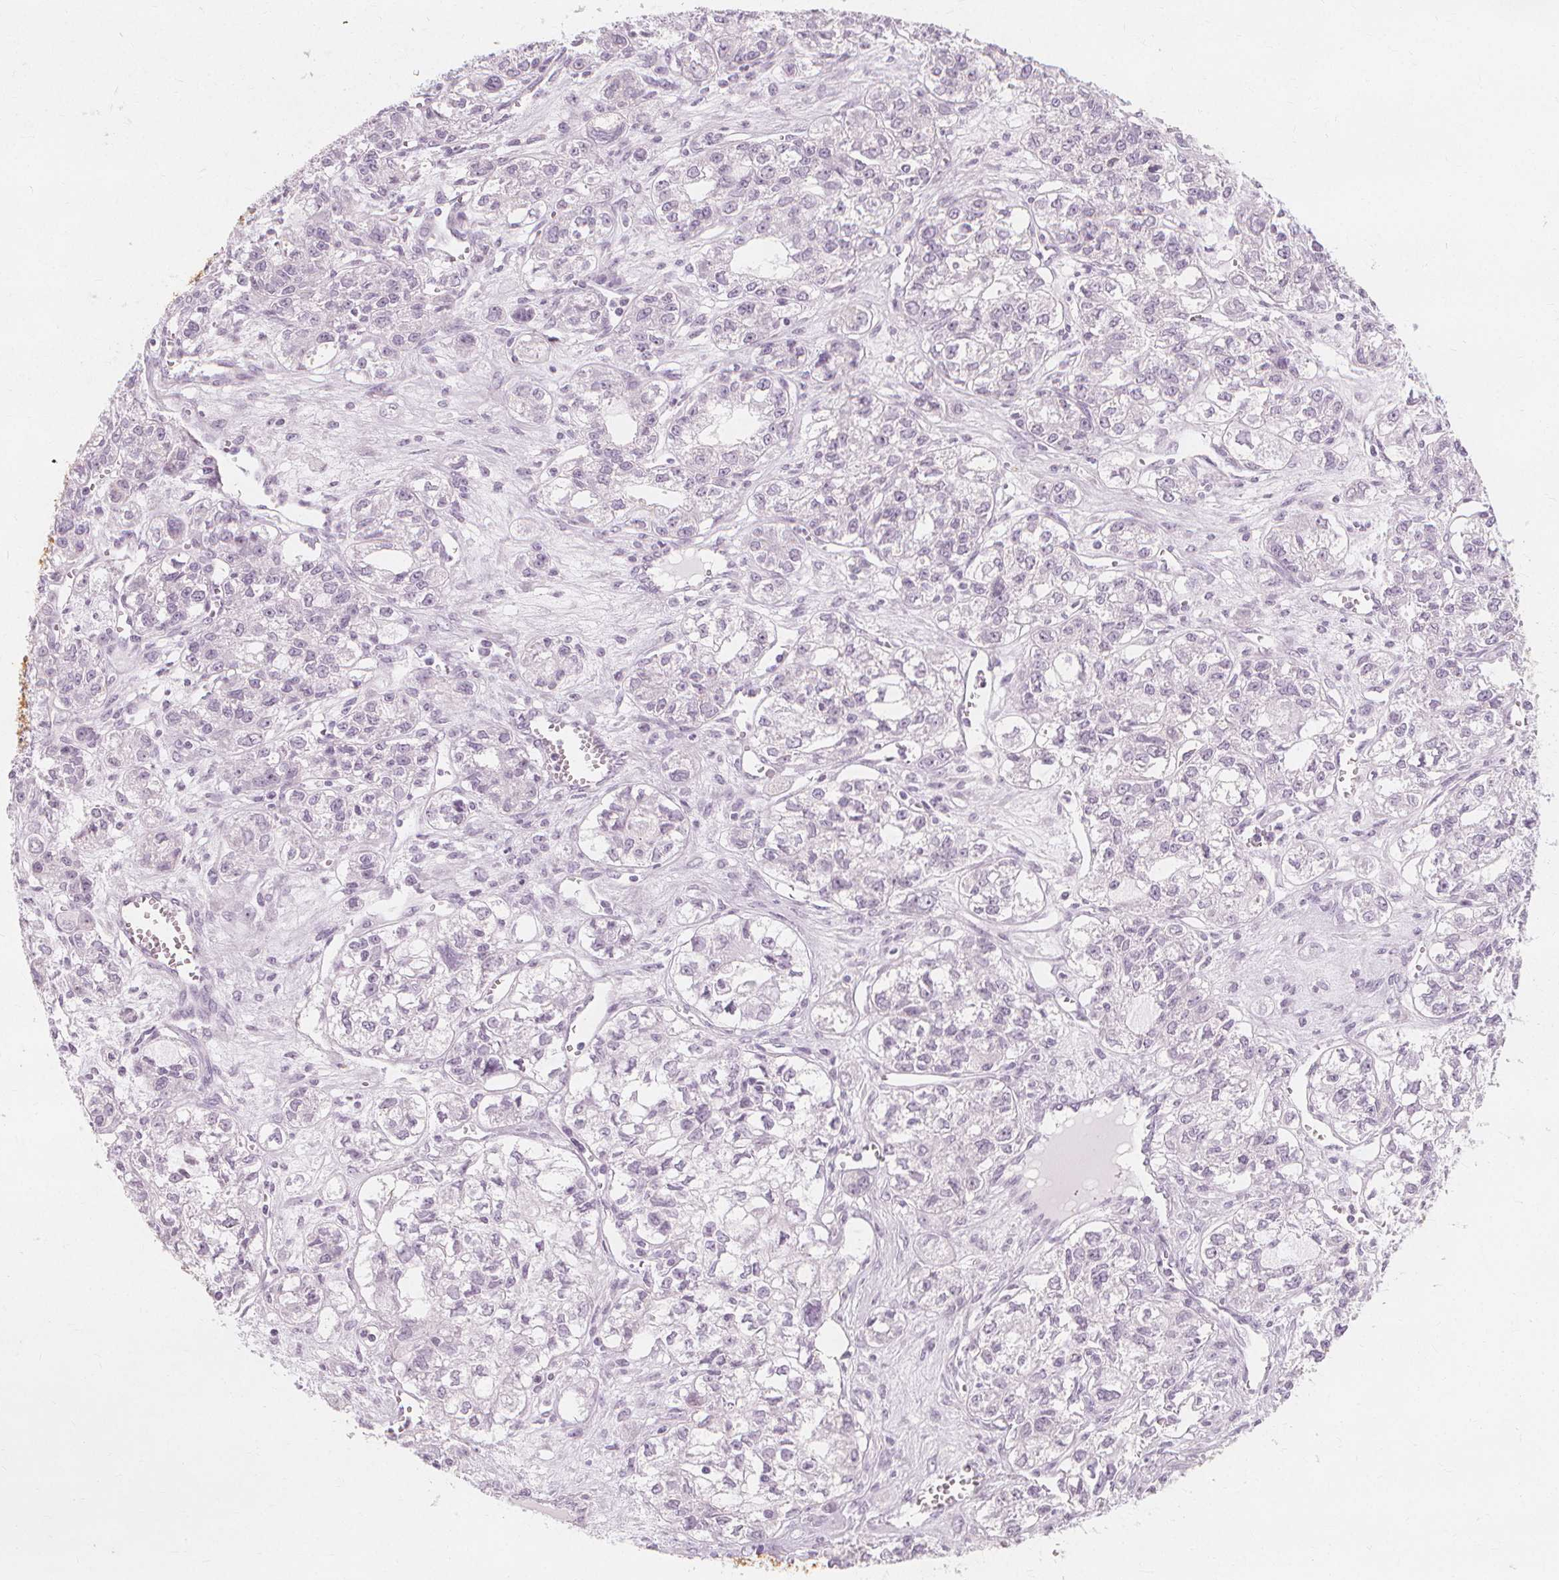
{"staining": {"intensity": "negative", "quantity": "none", "location": "none"}, "tissue": "ovarian cancer", "cell_type": "Tumor cells", "image_type": "cancer", "snomed": [{"axis": "morphology", "description": "Carcinoma, endometroid"}, {"axis": "topography", "description": "Ovary"}], "caption": "This is a image of IHC staining of ovarian cancer (endometroid carcinoma), which shows no positivity in tumor cells.", "gene": "TFF1", "patient": {"sex": "female", "age": 64}}